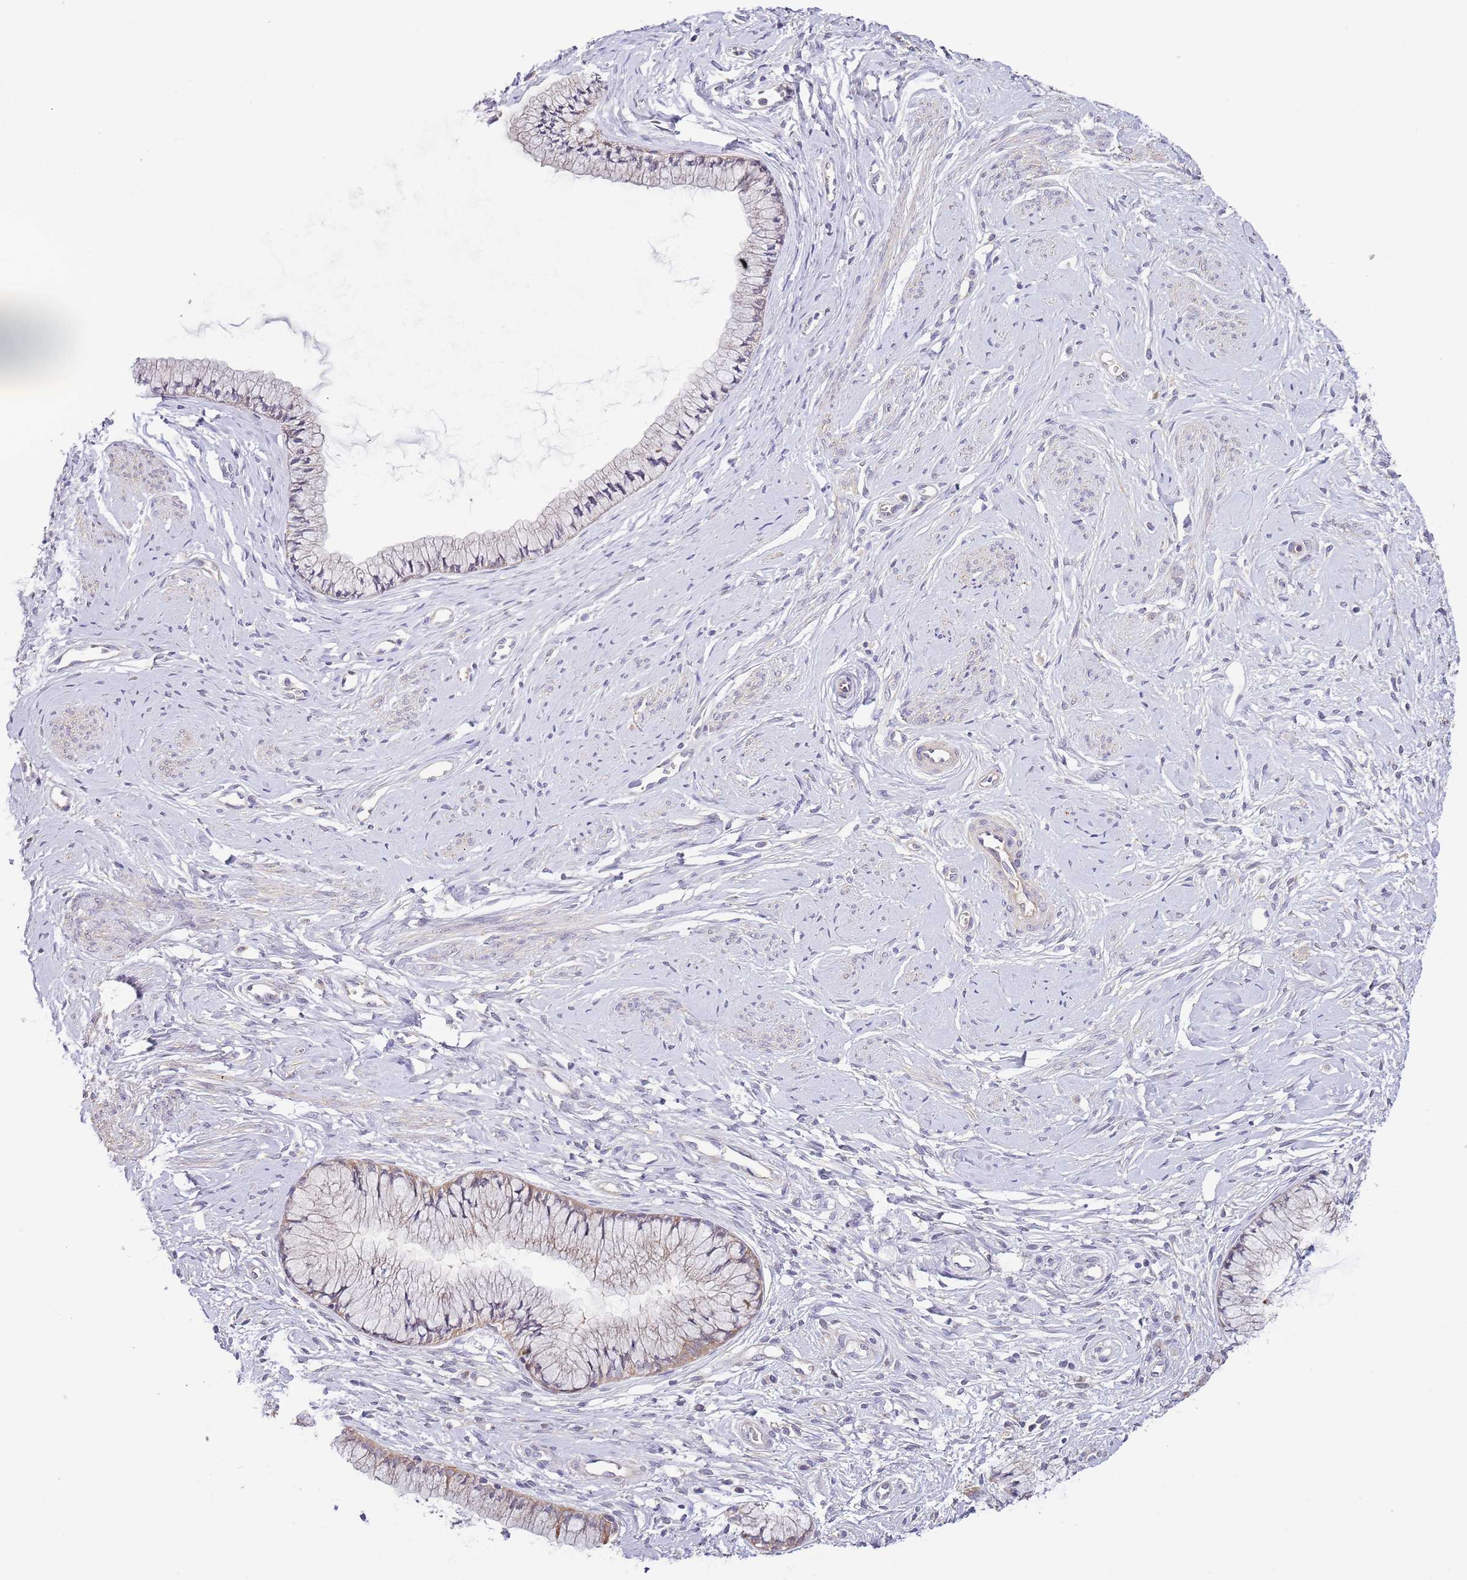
{"staining": {"intensity": "weak", "quantity": "<25%", "location": "cytoplasmic/membranous"}, "tissue": "cervix", "cell_type": "Glandular cells", "image_type": "normal", "snomed": [{"axis": "morphology", "description": "Normal tissue, NOS"}, {"axis": "topography", "description": "Cervix"}], "caption": "Immunohistochemistry photomicrograph of benign cervix: human cervix stained with DAB (3,3'-diaminobenzidine) shows no significant protein expression in glandular cells.", "gene": "LIPJ", "patient": {"sex": "female", "age": 42}}